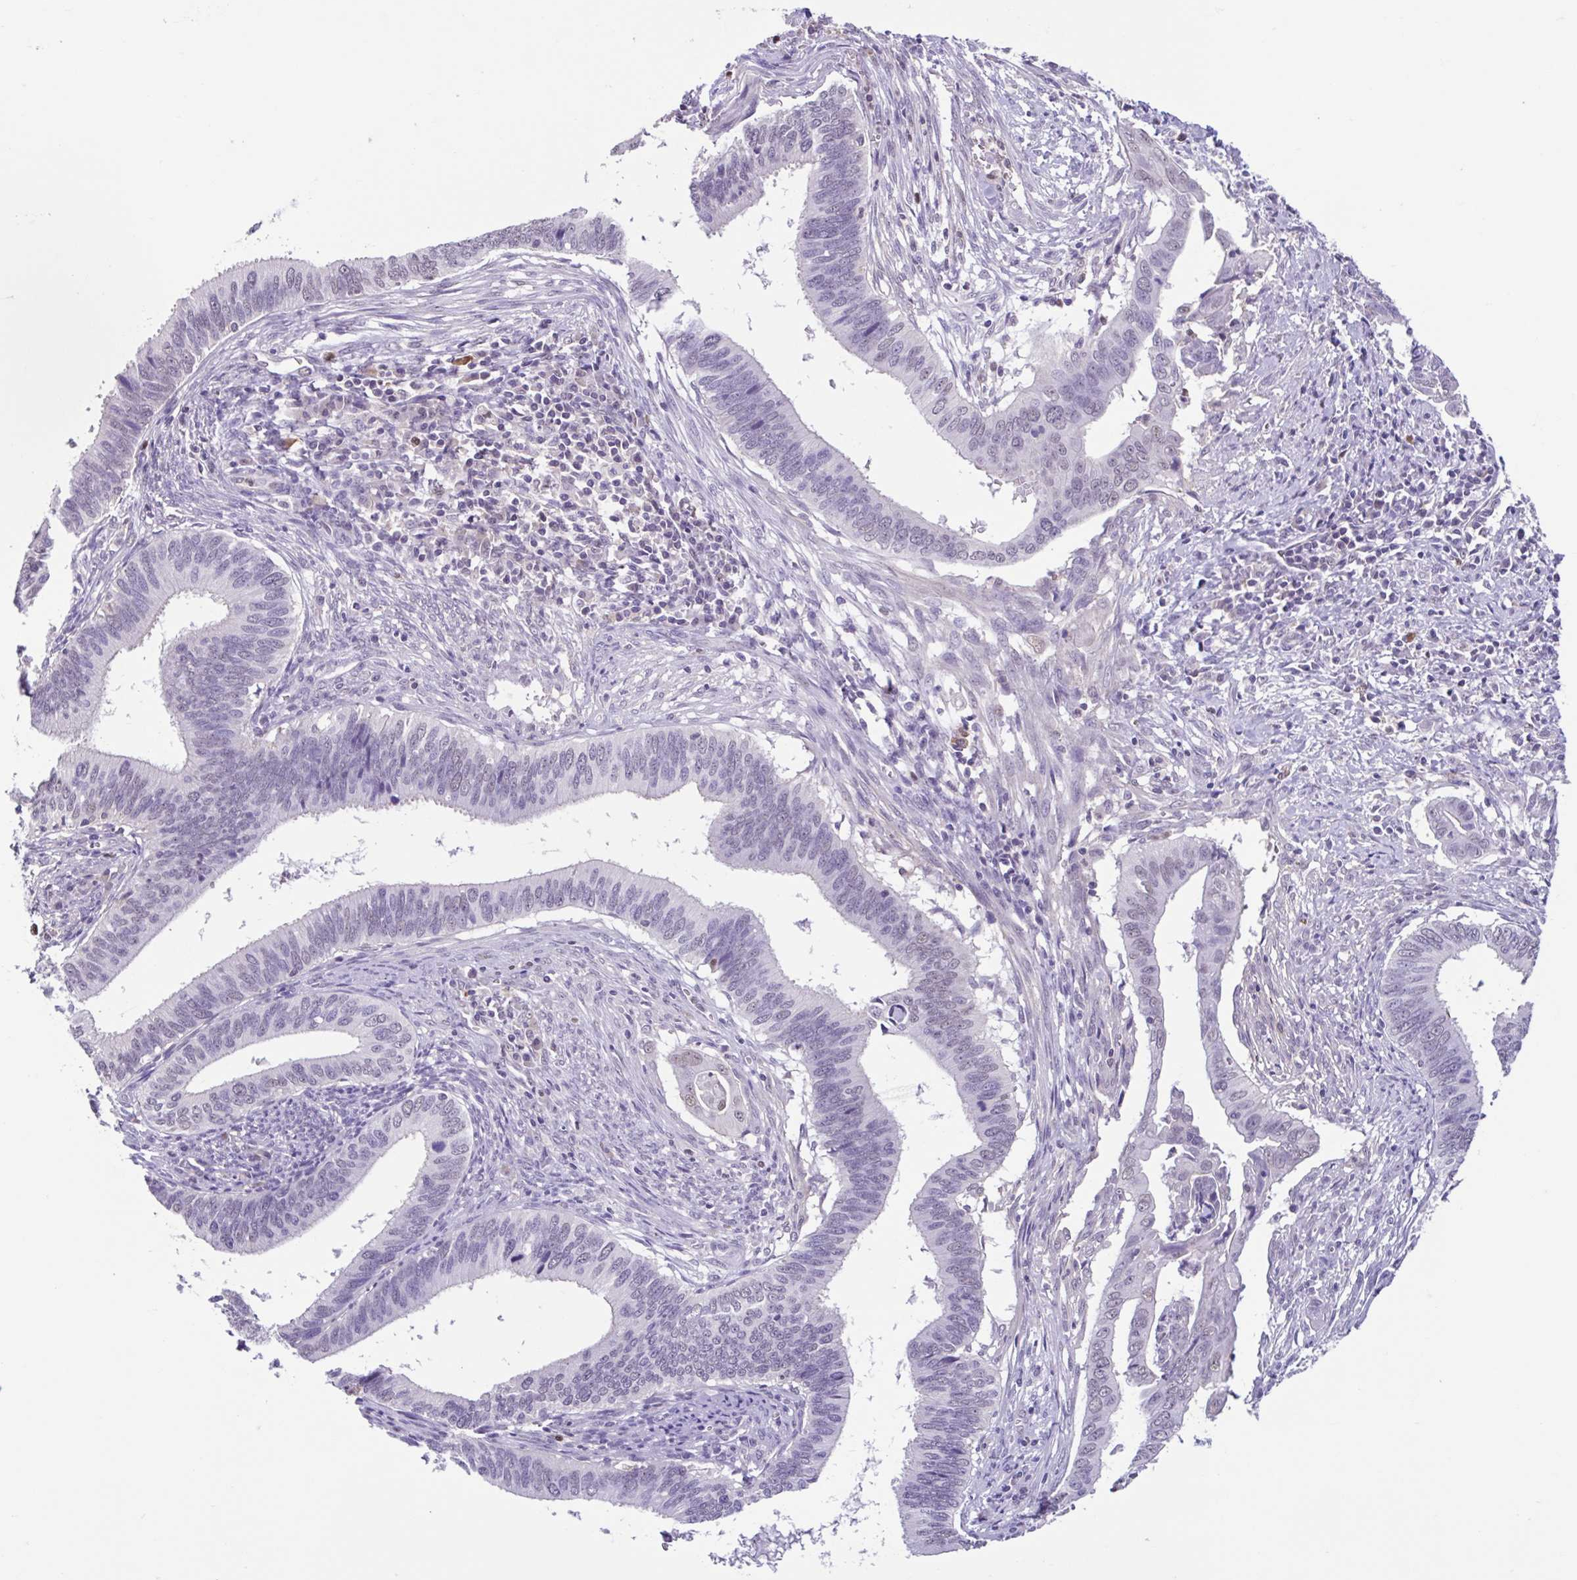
{"staining": {"intensity": "negative", "quantity": "none", "location": "none"}, "tissue": "cervical cancer", "cell_type": "Tumor cells", "image_type": "cancer", "snomed": [{"axis": "morphology", "description": "Adenocarcinoma, NOS"}, {"axis": "topography", "description": "Cervix"}], "caption": "IHC photomicrograph of neoplastic tissue: human cervical adenocarcinoma stained with DAB reveals no significant protein staining in tumor cells. The staining is performed using DAB (3,3'-diaminobenzidine) brown chromogen with nuclei counter-stained in using hematoxylin.", "gene": "ACTRT3", "patient": {"sex": "female", "age": 42}}